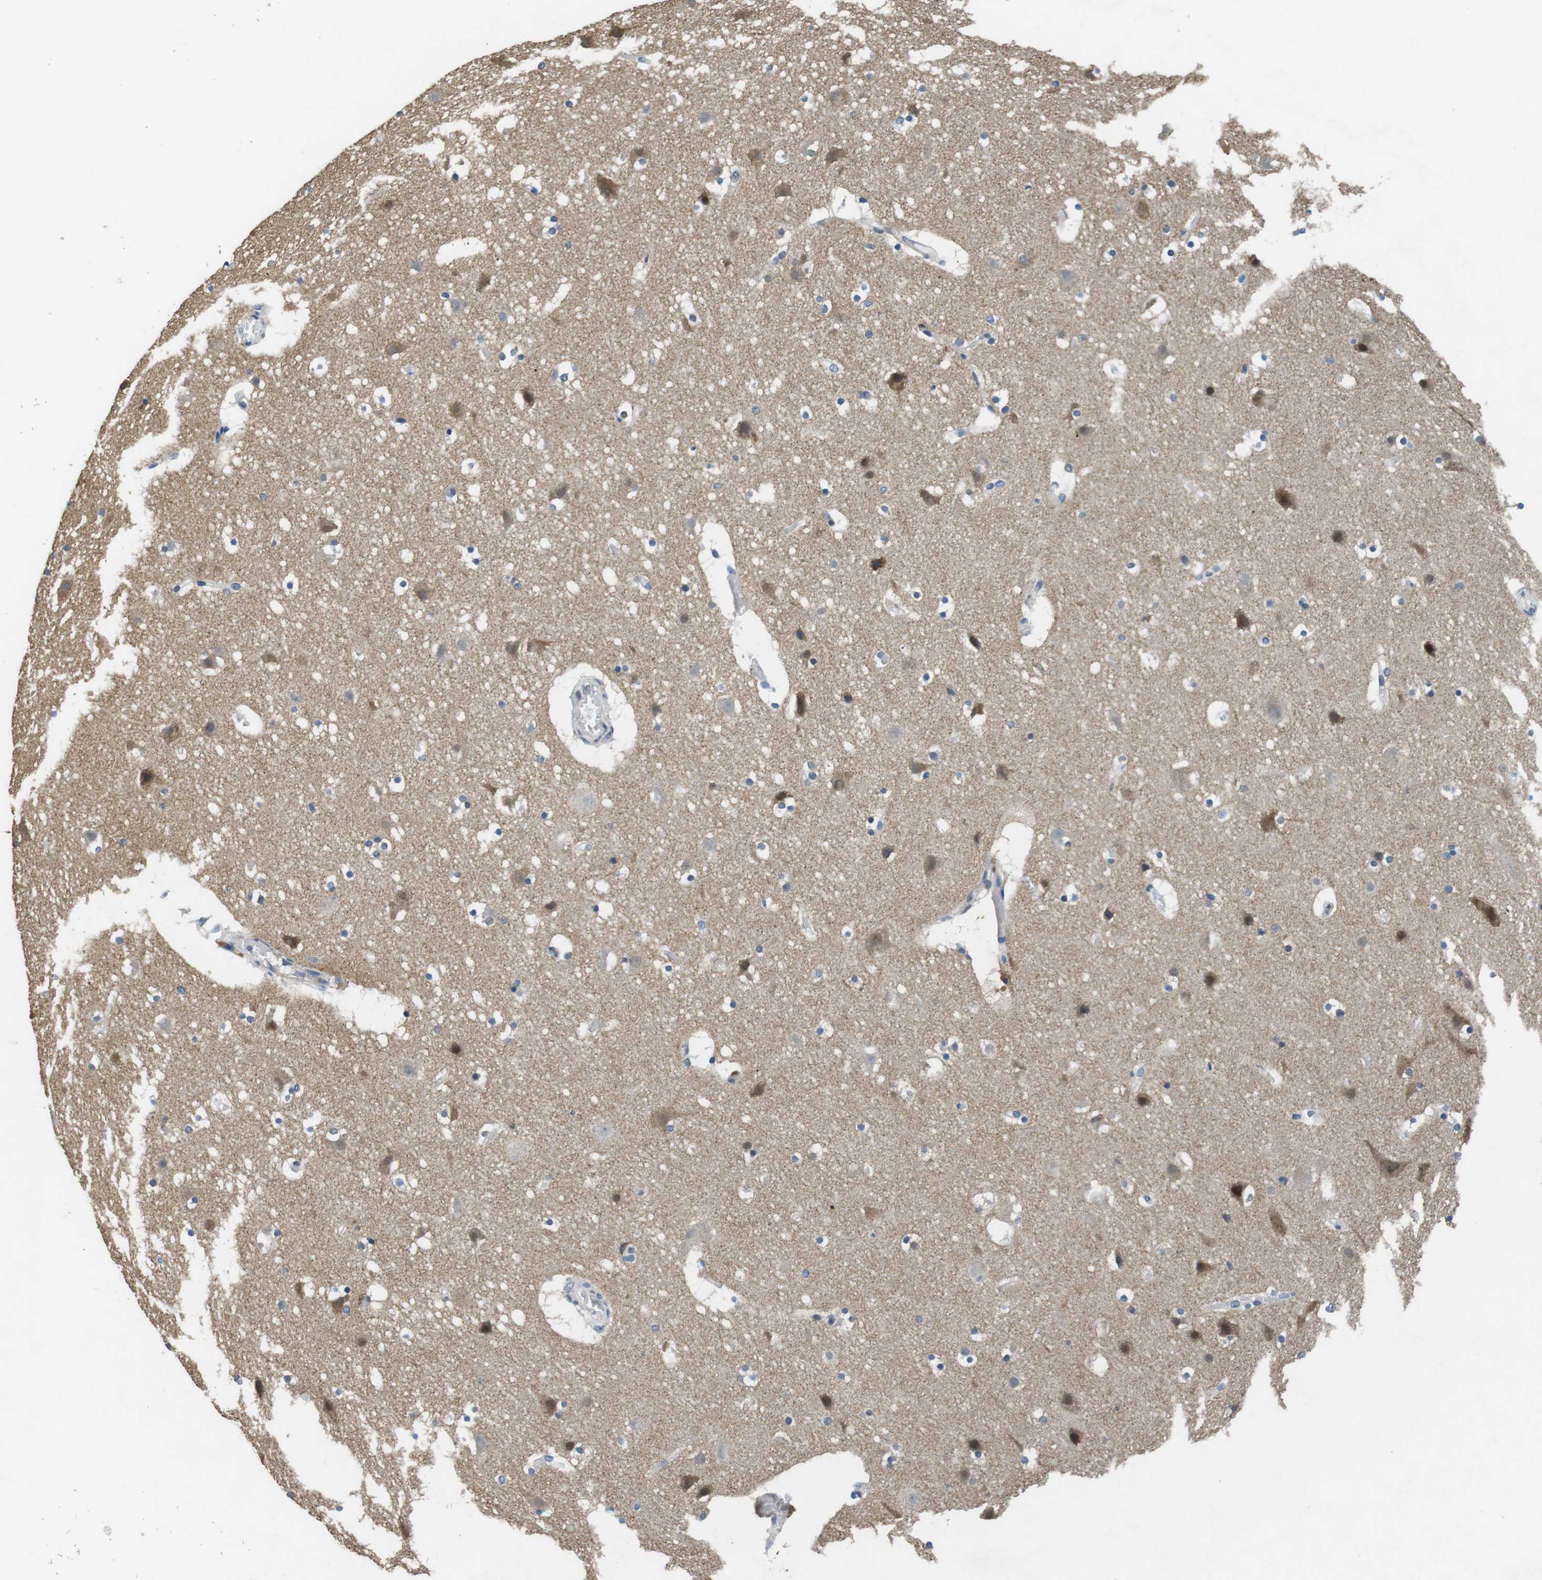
{"staining": {"intensity": "negative", "quantity": "none", "location": "none"}, "tissue": "cerebral cortex", "cell_type": "Endothelial cells", "image_type": "normal", "snomed": [{"axis": "morphology", "description": "Normal tissue, NOS"}, {"axis": "topography", "description": "Cerebral cortex"}], "caption": "DAB (3,3'-diaminobenzidine) immunohistochemical staining of normal human cerebral cortex demonstrates no significant staining in endothelial cells. (DAB immunohistochemistry (IHC), high magnification).", "gene": "CLDN7", "patient": {"sex": "male", "age": 45}}